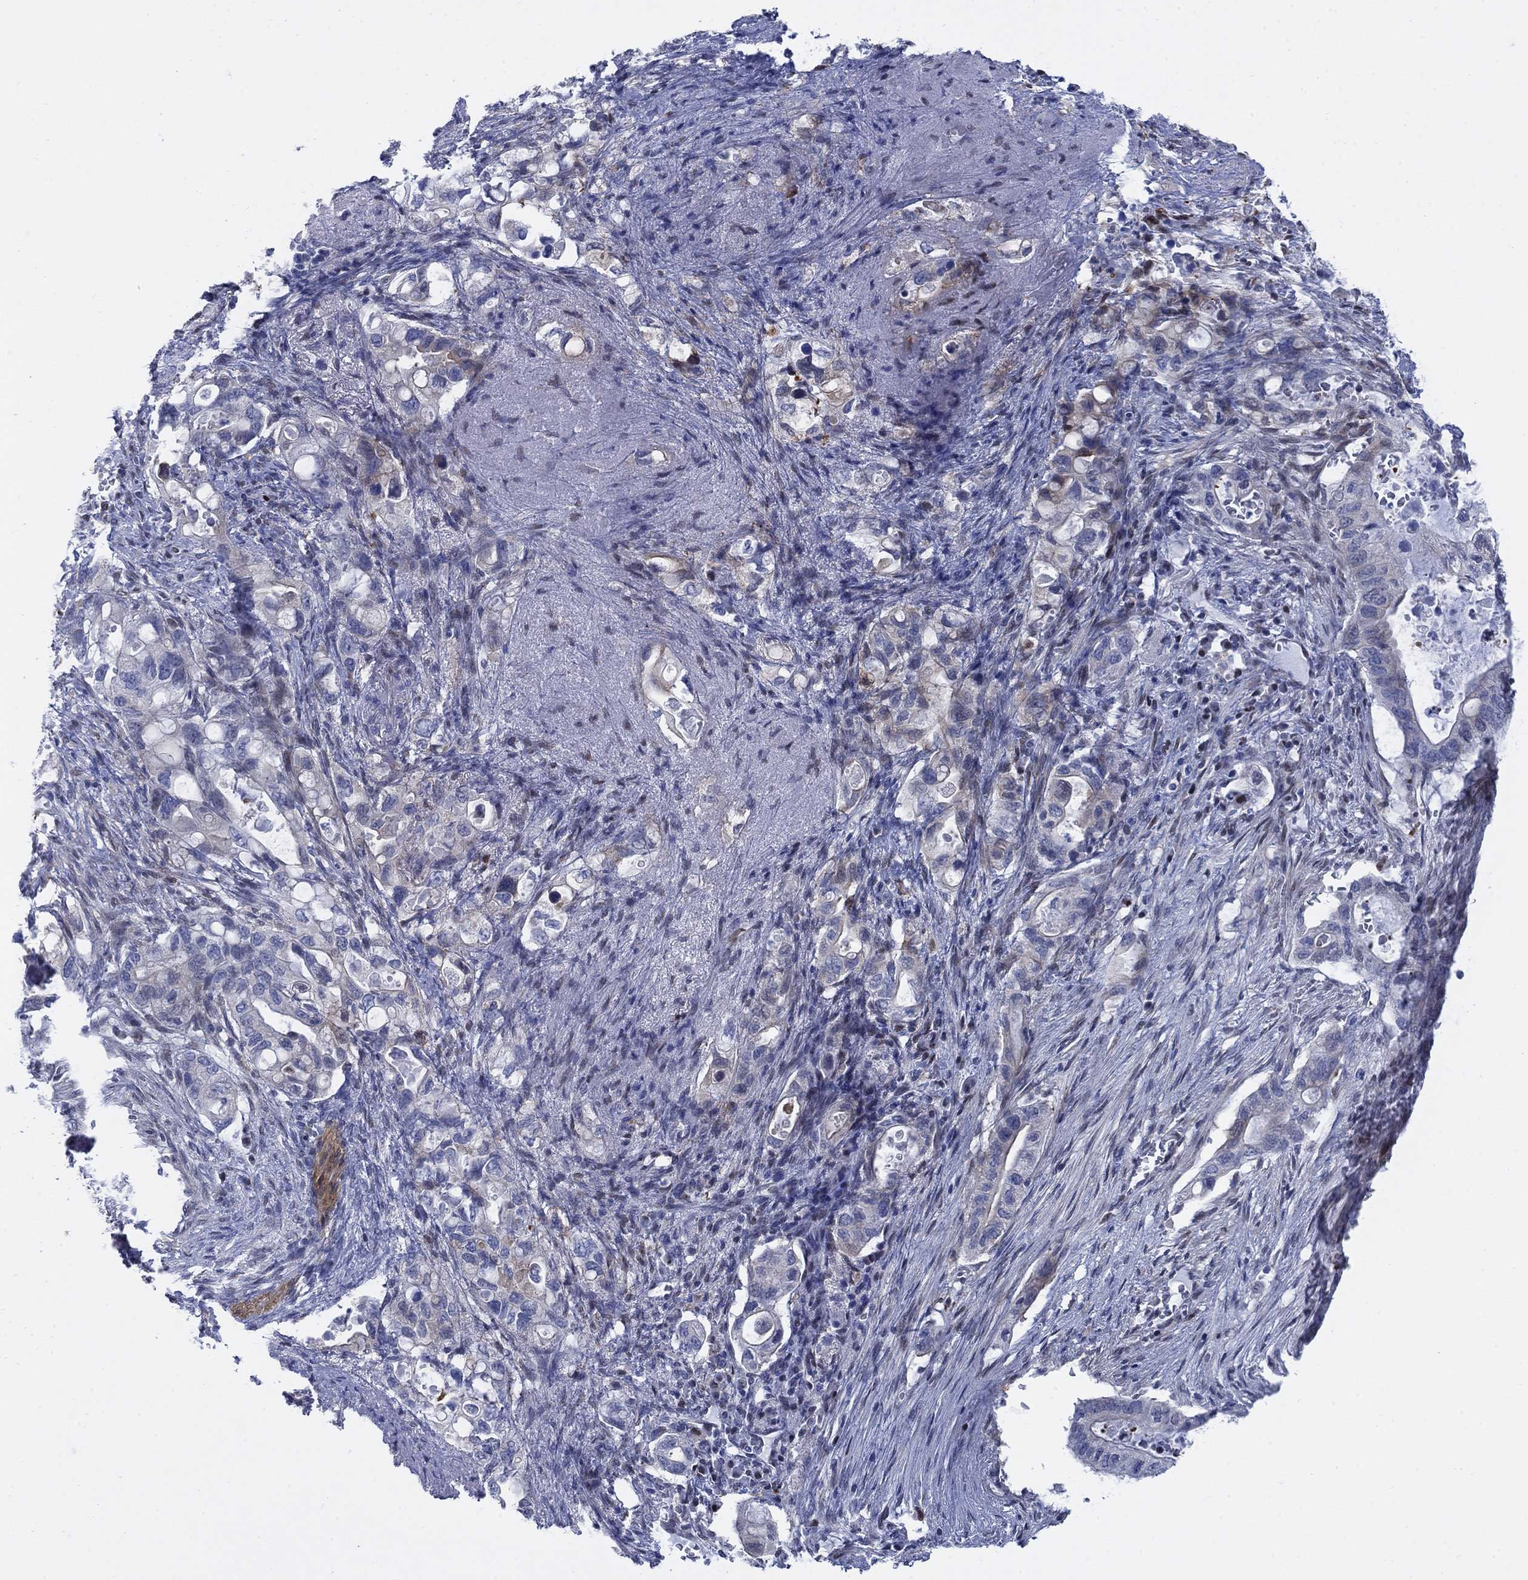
{"staining": {"intensity": "weak", "quantity": "<25%", "location": "cytoplasmic/membranous"}, "tissue": "pancreatic cancer", "cell_type": "Tumor cells", "image_type": "cancer", "snomed": [{"axis": "morphology", "description": "Adenocarcinoma, NOS"}, {"axis": "topography", "description": "Pancreas"}], "caption": "Tumor cells show no significant expression in adenocarcinoma (pancreatic).", "gene": "MYO3A", "patient": {"sex": "female", "age": 72}}